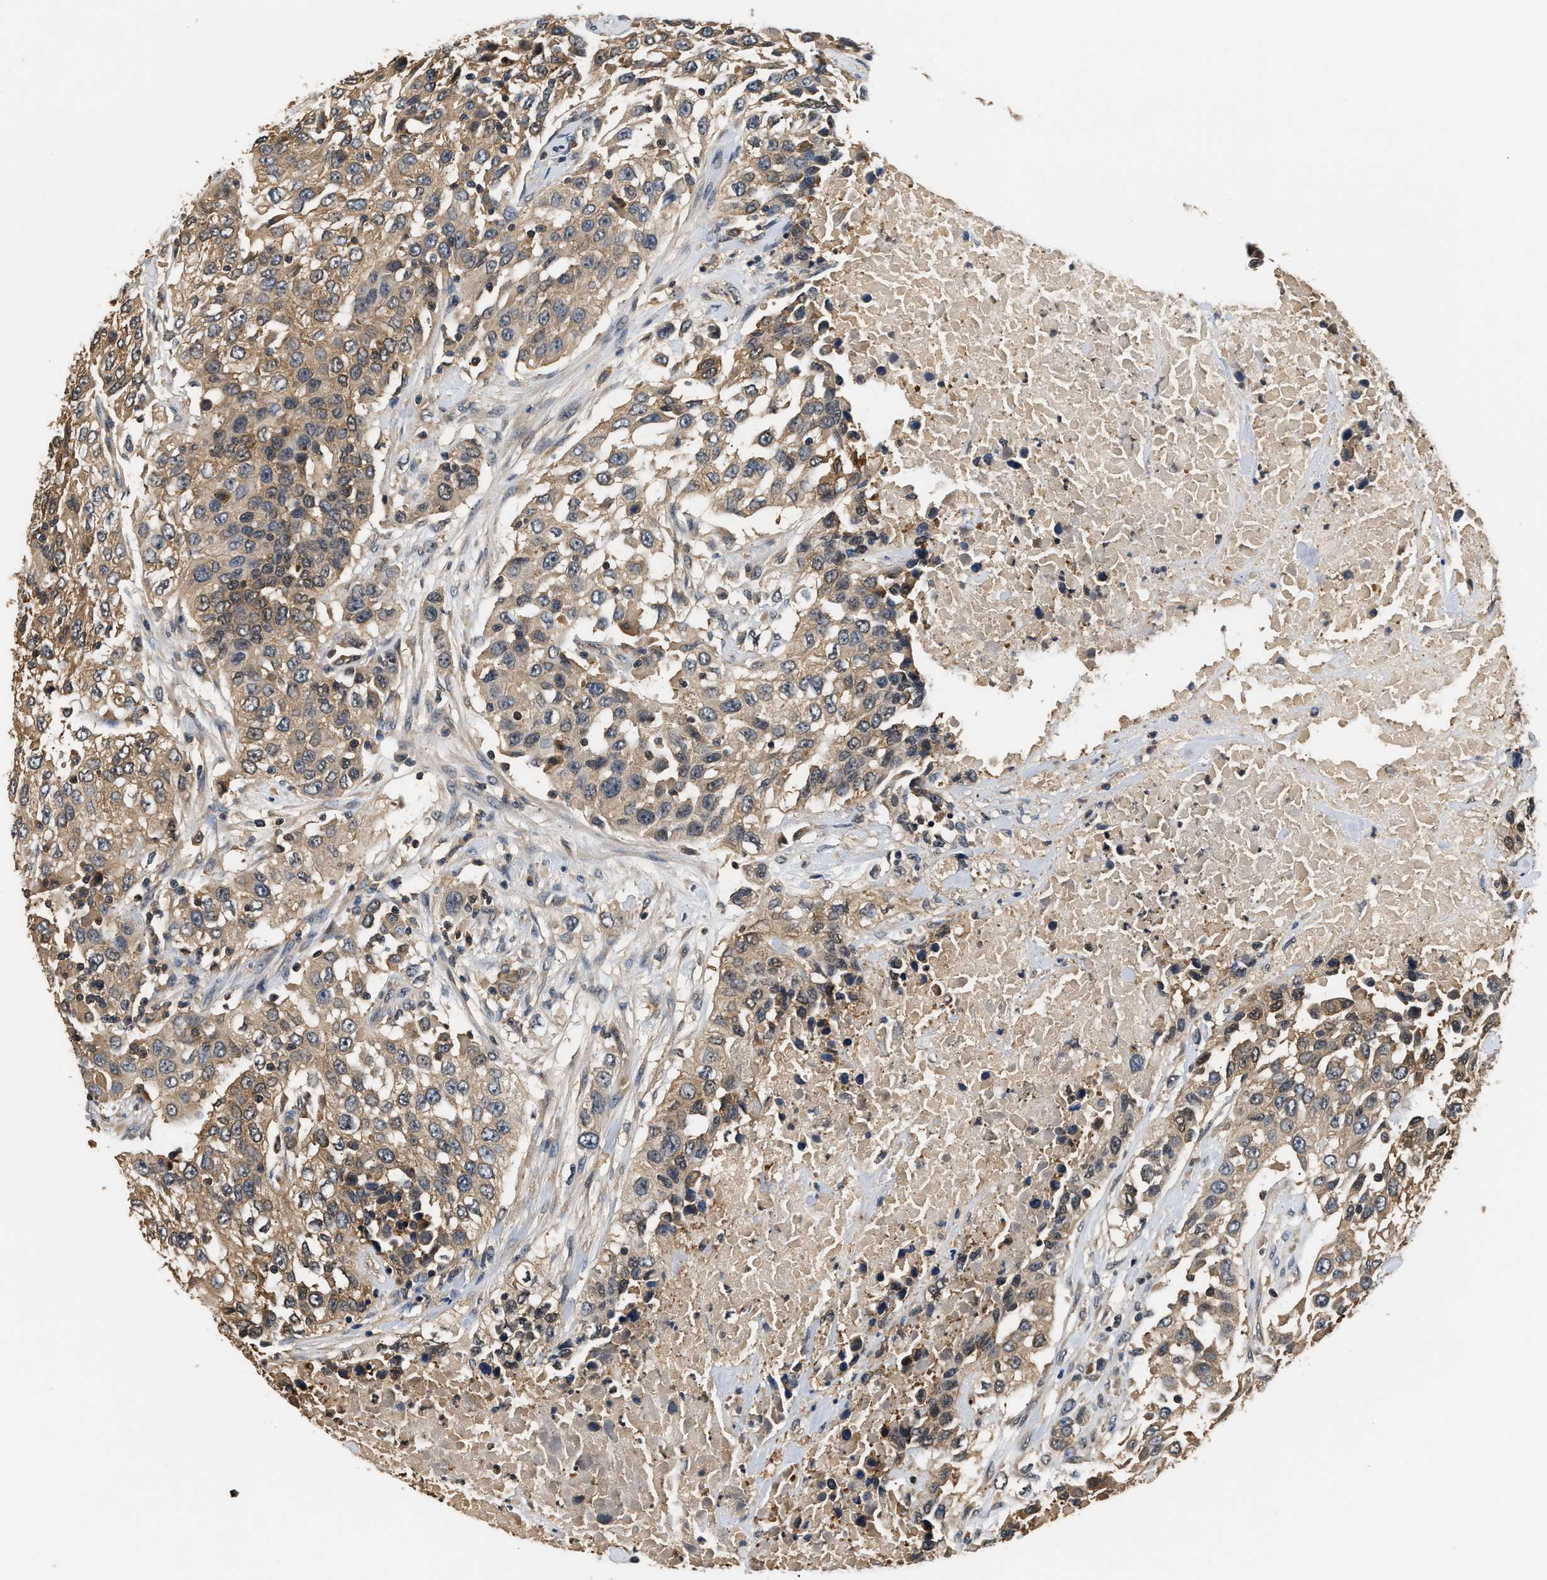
{"staining": {"intensity": "moderate", "quantity": ">75%", "location": "cytoplasmic/membranous"}, "tissue": "urothelial cancer", "cell_type": "Tumor cells", "image_type": "cancer", "snomed": [{"axis": "morphology", "description": "Urothelial carcinoma, High grade"}, {"axis": "topography", "description": "Urinary bladder"}], "caption": "Urothelial carcinoma (high-grade) stained with a protein marker demonstrates moderate staining in tumor cells.", "gene": "GPI", "patient": {"sex": "female", "age": 80}}